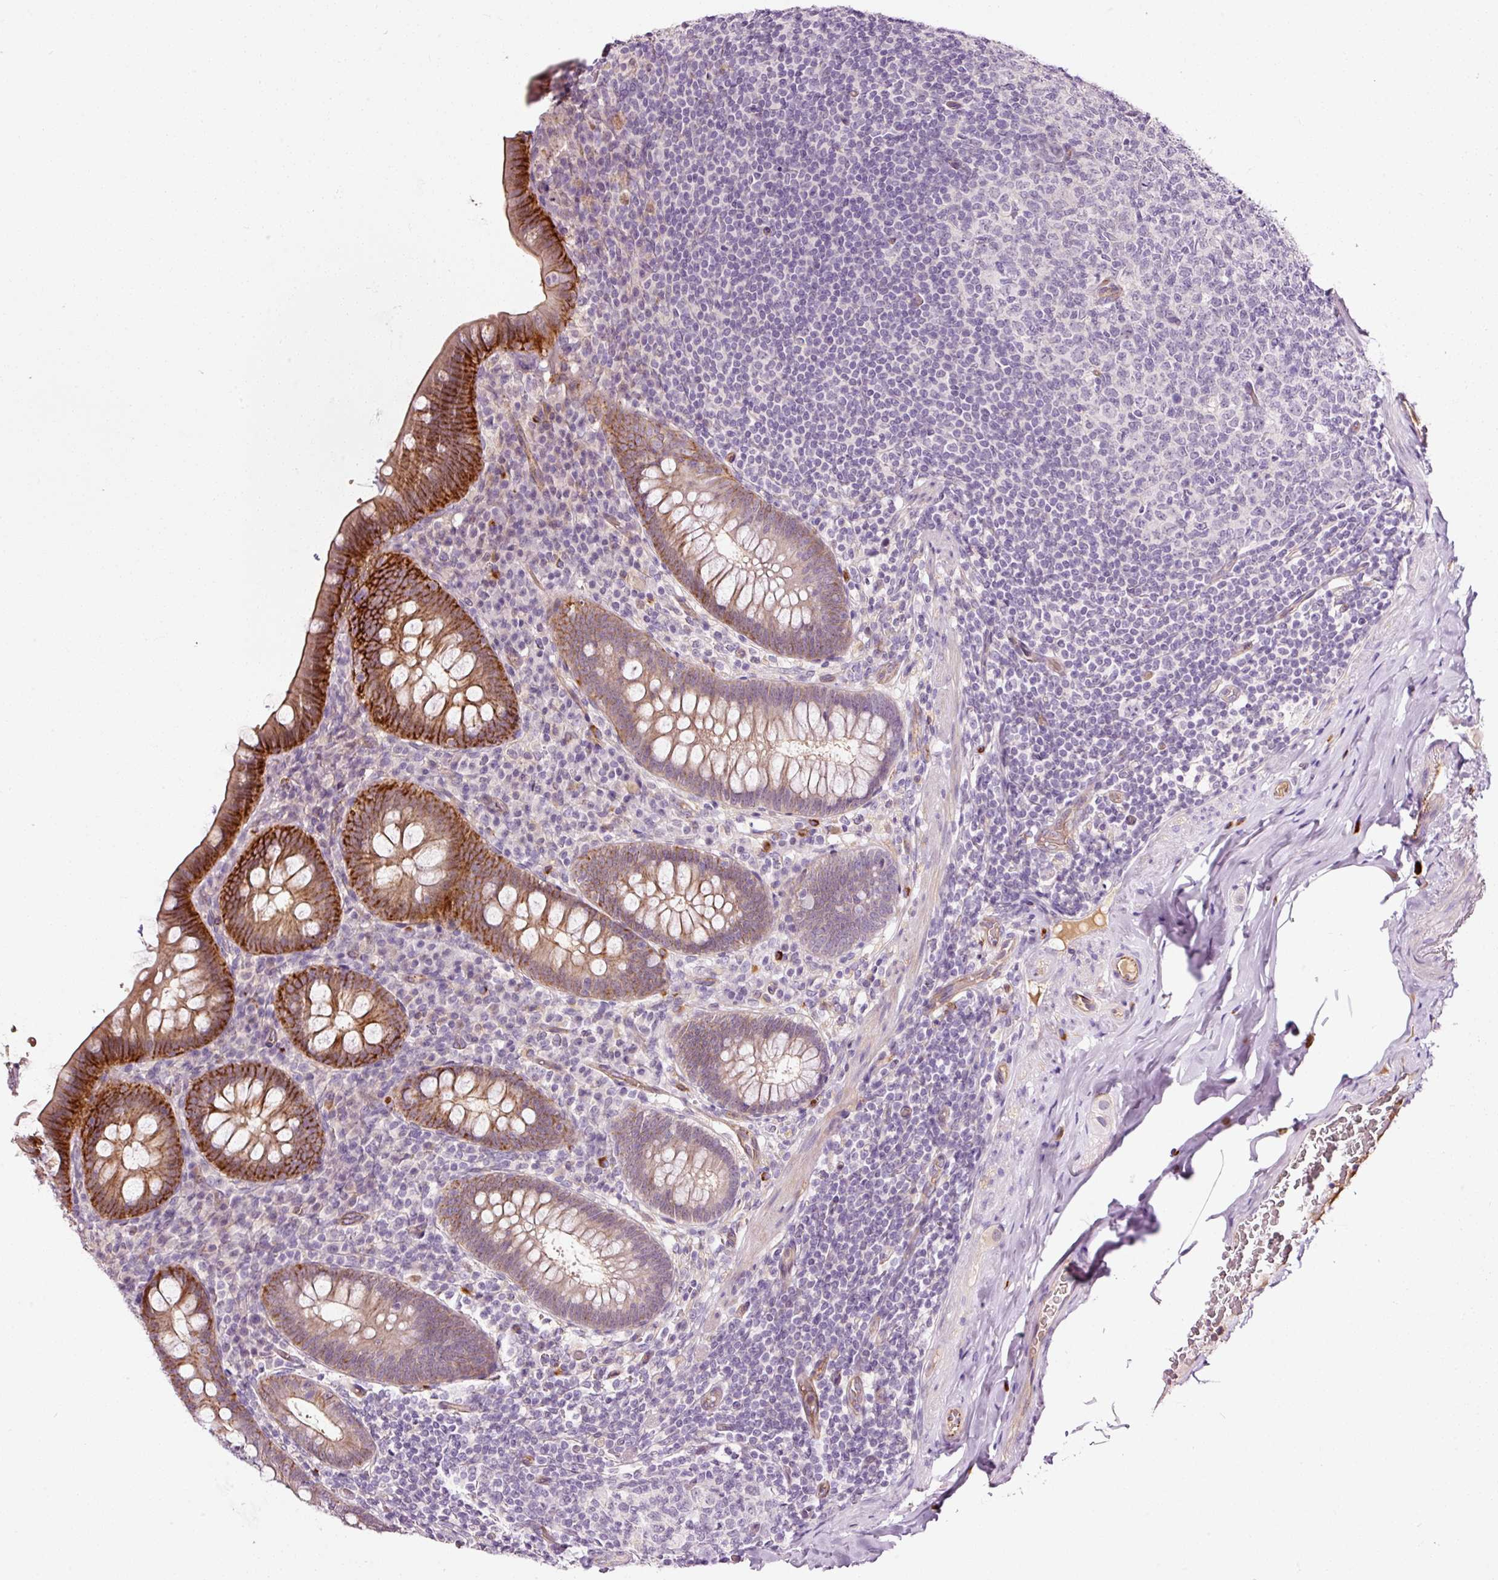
{"staining": {"intensity": "strong", "quantity": "25%-75%", "location": "cytoplasmic/membranous"}, "tissue": "appendix", "cell_type": "Glandular cells", "image_type": "normal", "snomed": [{"axis": "morphology", "description": "Normal tissue, NOS"}, {"axis": "topography", "description": "Appendix"}], "caption": "Protein staining of normal appendix exhibits strong cytoplasmic/membranous expression in approximately 25%-75% of glandular cells.", "gene": "ABCB4", "patient": {"sex": "male", "age": 71}}